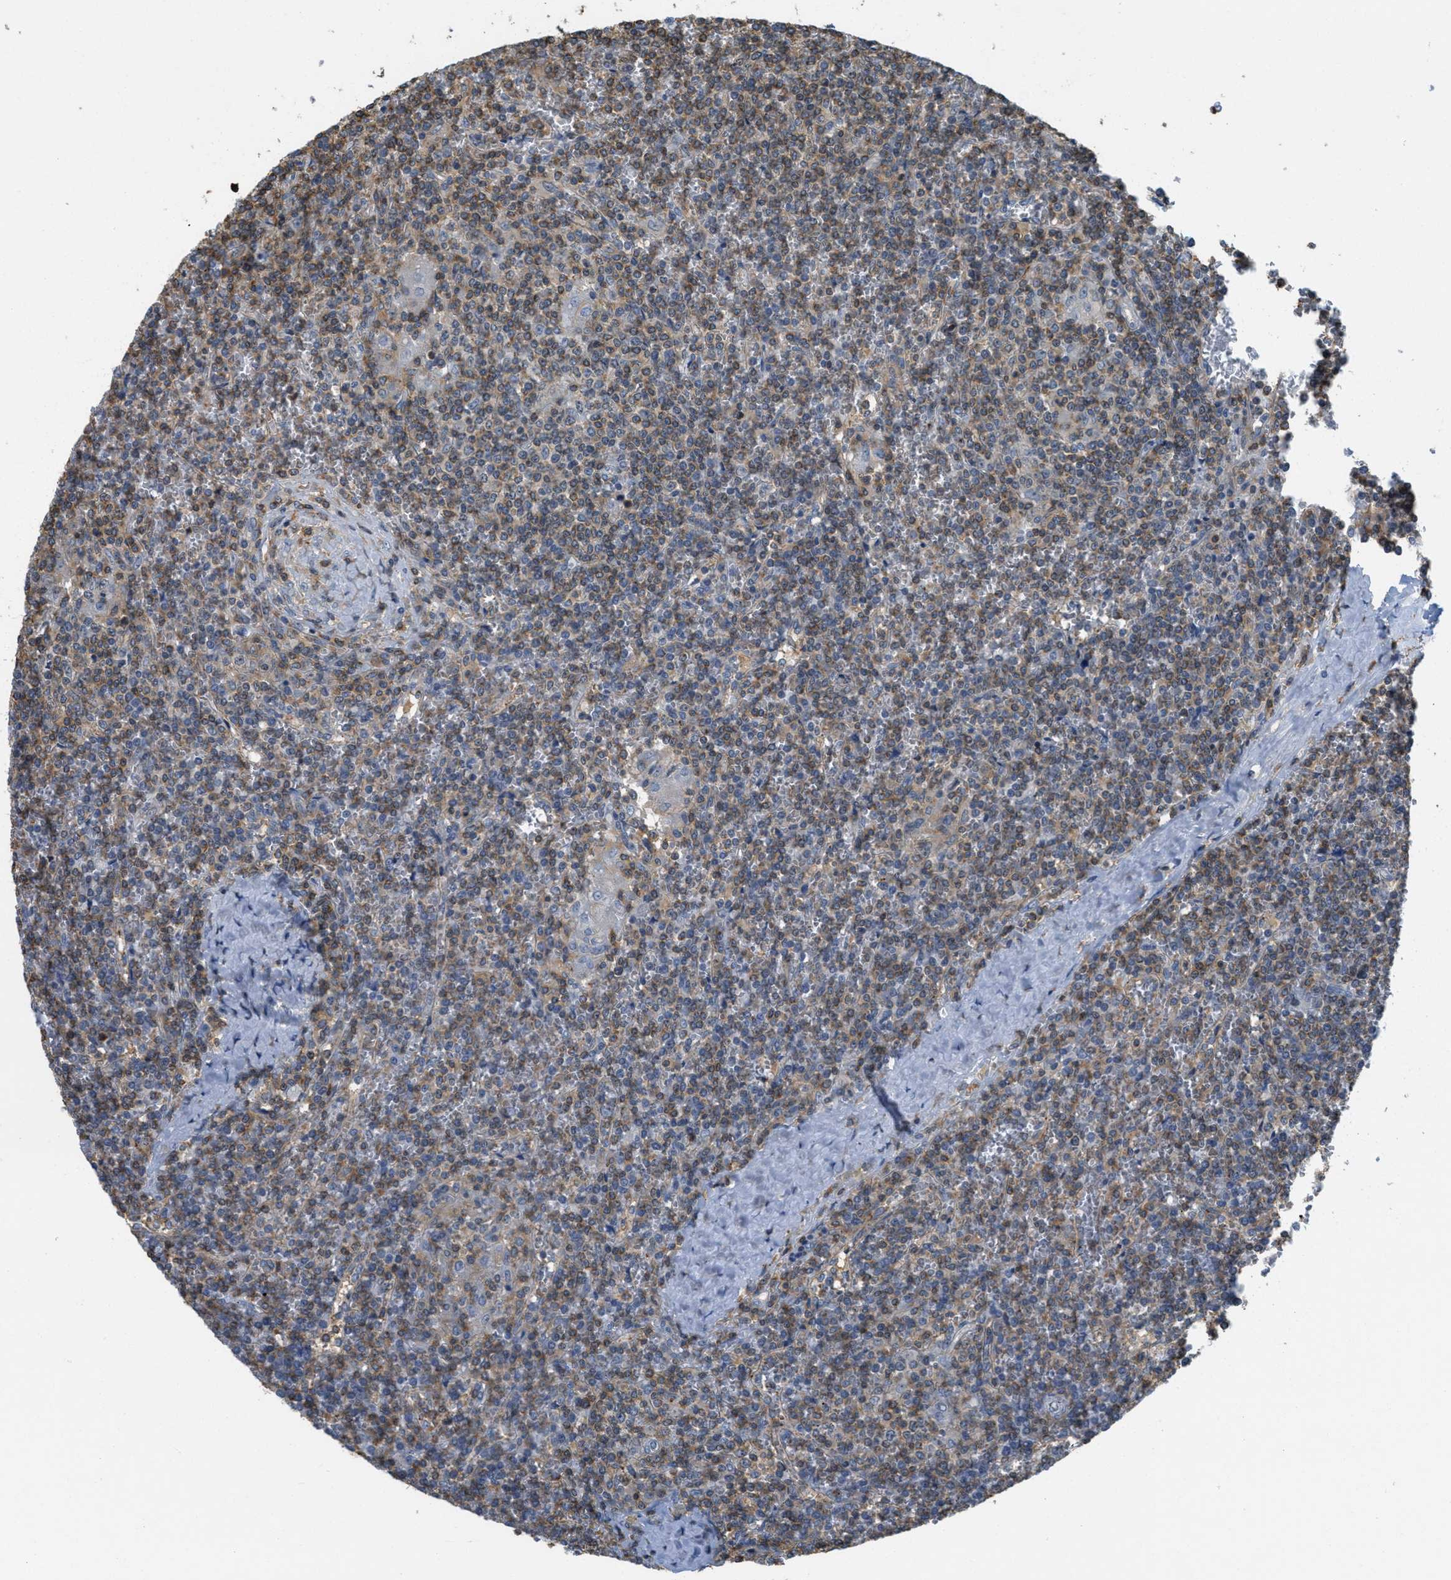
{"staining": {"intensity": "weak", "quantity": "25%-75%", "location": "cytoplasmic/membranous"}, "tissue": "lymphoma", "cell_type": "Tumor cells", "image_type": "cancer", "snomed": [{"axis": "morphology", "description": "Malignant lymphoma, non-Hodgkin's type, Low grade"}, {"axis": "topography", "description": "Spleen"}], "caption": "Immunohistochemistry (IHC) of low-grade malignant lymphoma, non-Hodgkin's type demonstrates low levels of weak cytoplasmic/membranous positivity in approximately 25%-75% of tumor cells.", "gene": "GRIK2", "patient": {"sex": "female", "age": 19}}